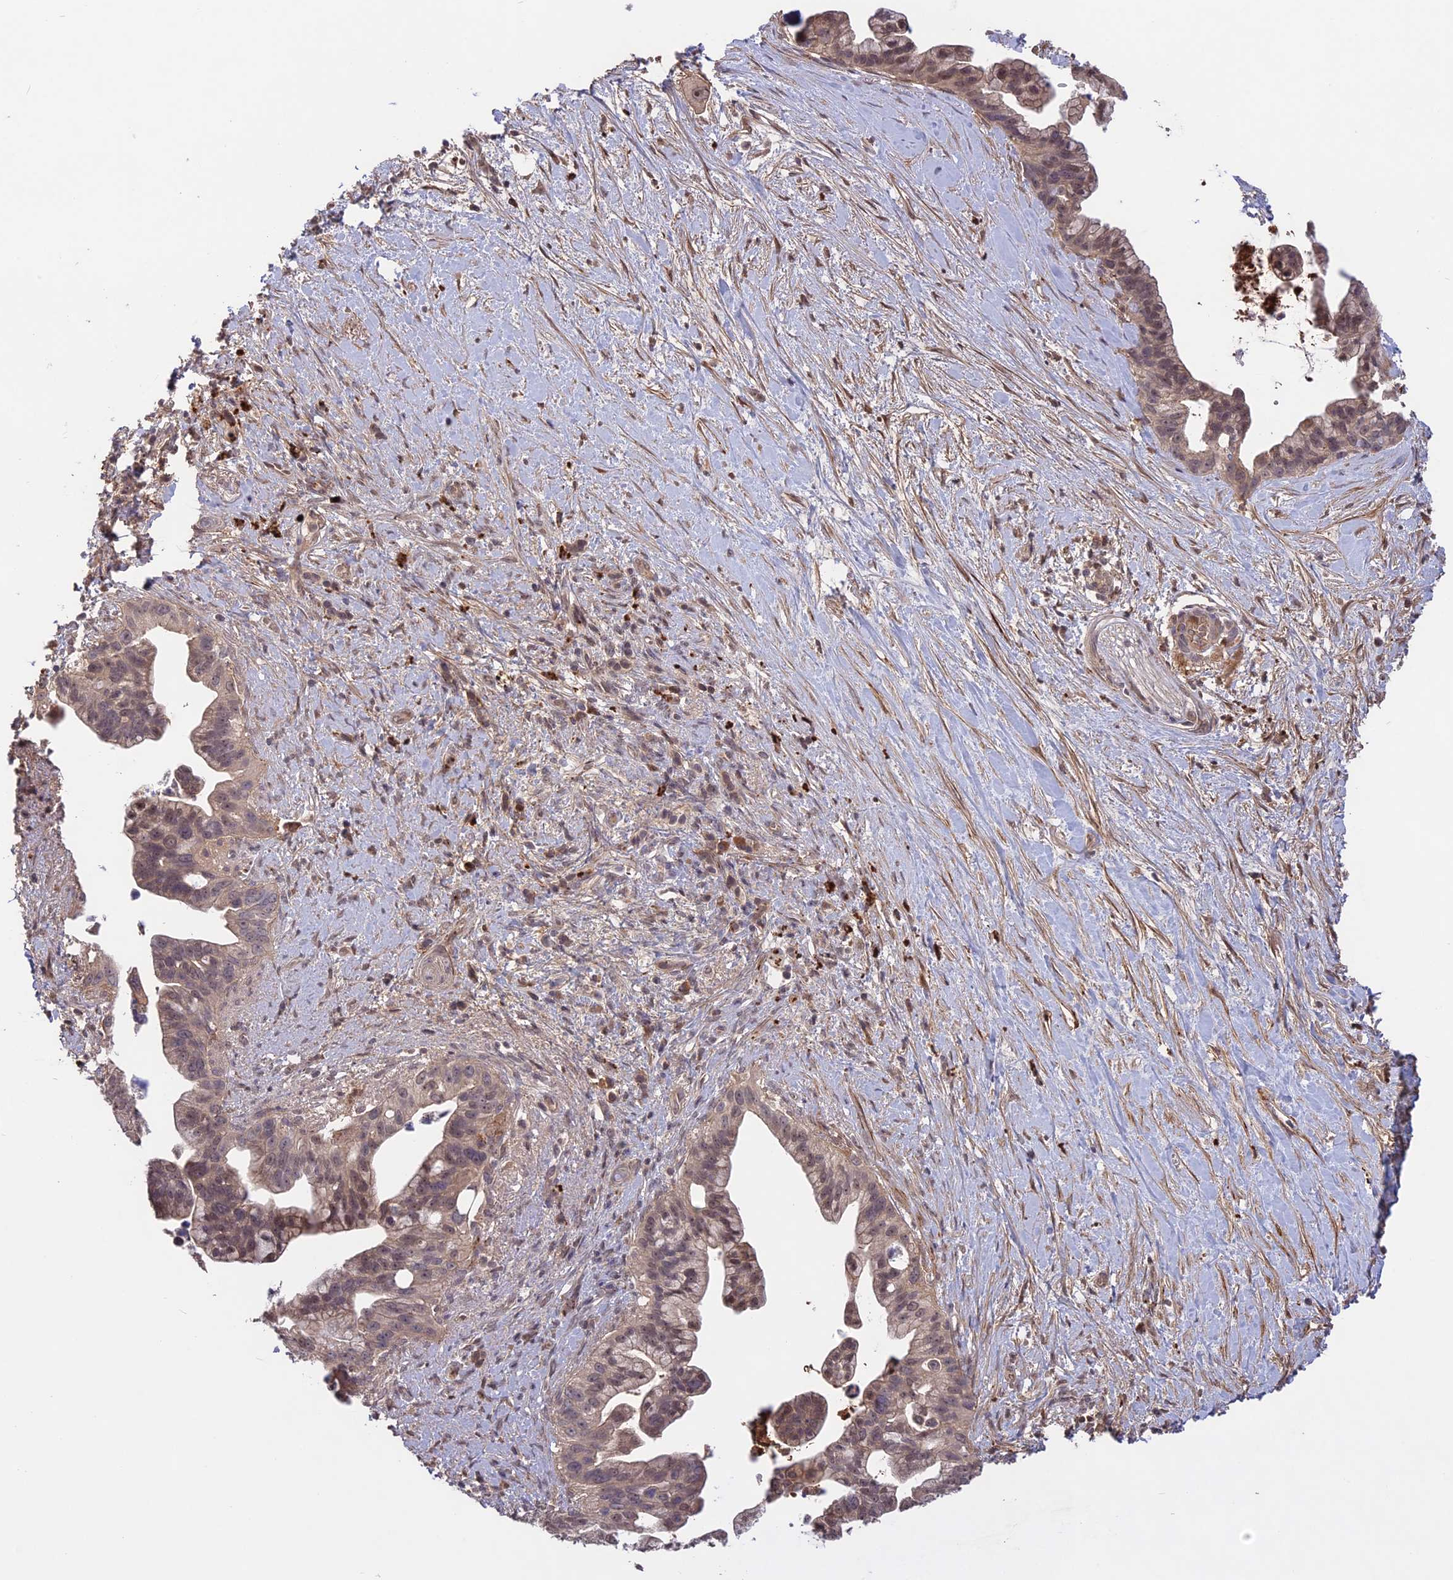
{"staining": {"intensity": "weak", "quantity": ">75%", "location": "cytoplasmic/membranous"}, "tissue": "pancreatic cancer", "cell_type": "Tumor cells", "image_type": "cancer", "snomed": [{"axis": "morphology", "description": "Adenocarcinoma, NOS"}, {"axis": "topography", "description": "Pancreas"}], "caption": "Immunohistochemical staining of pancreatic adenocarcinoma demonstrates weak cytoplasmic/membranous protein positivity in about >75% of tumor cells.", "gene": "ADO", "patient": {"sex": "female", "age": 83}}